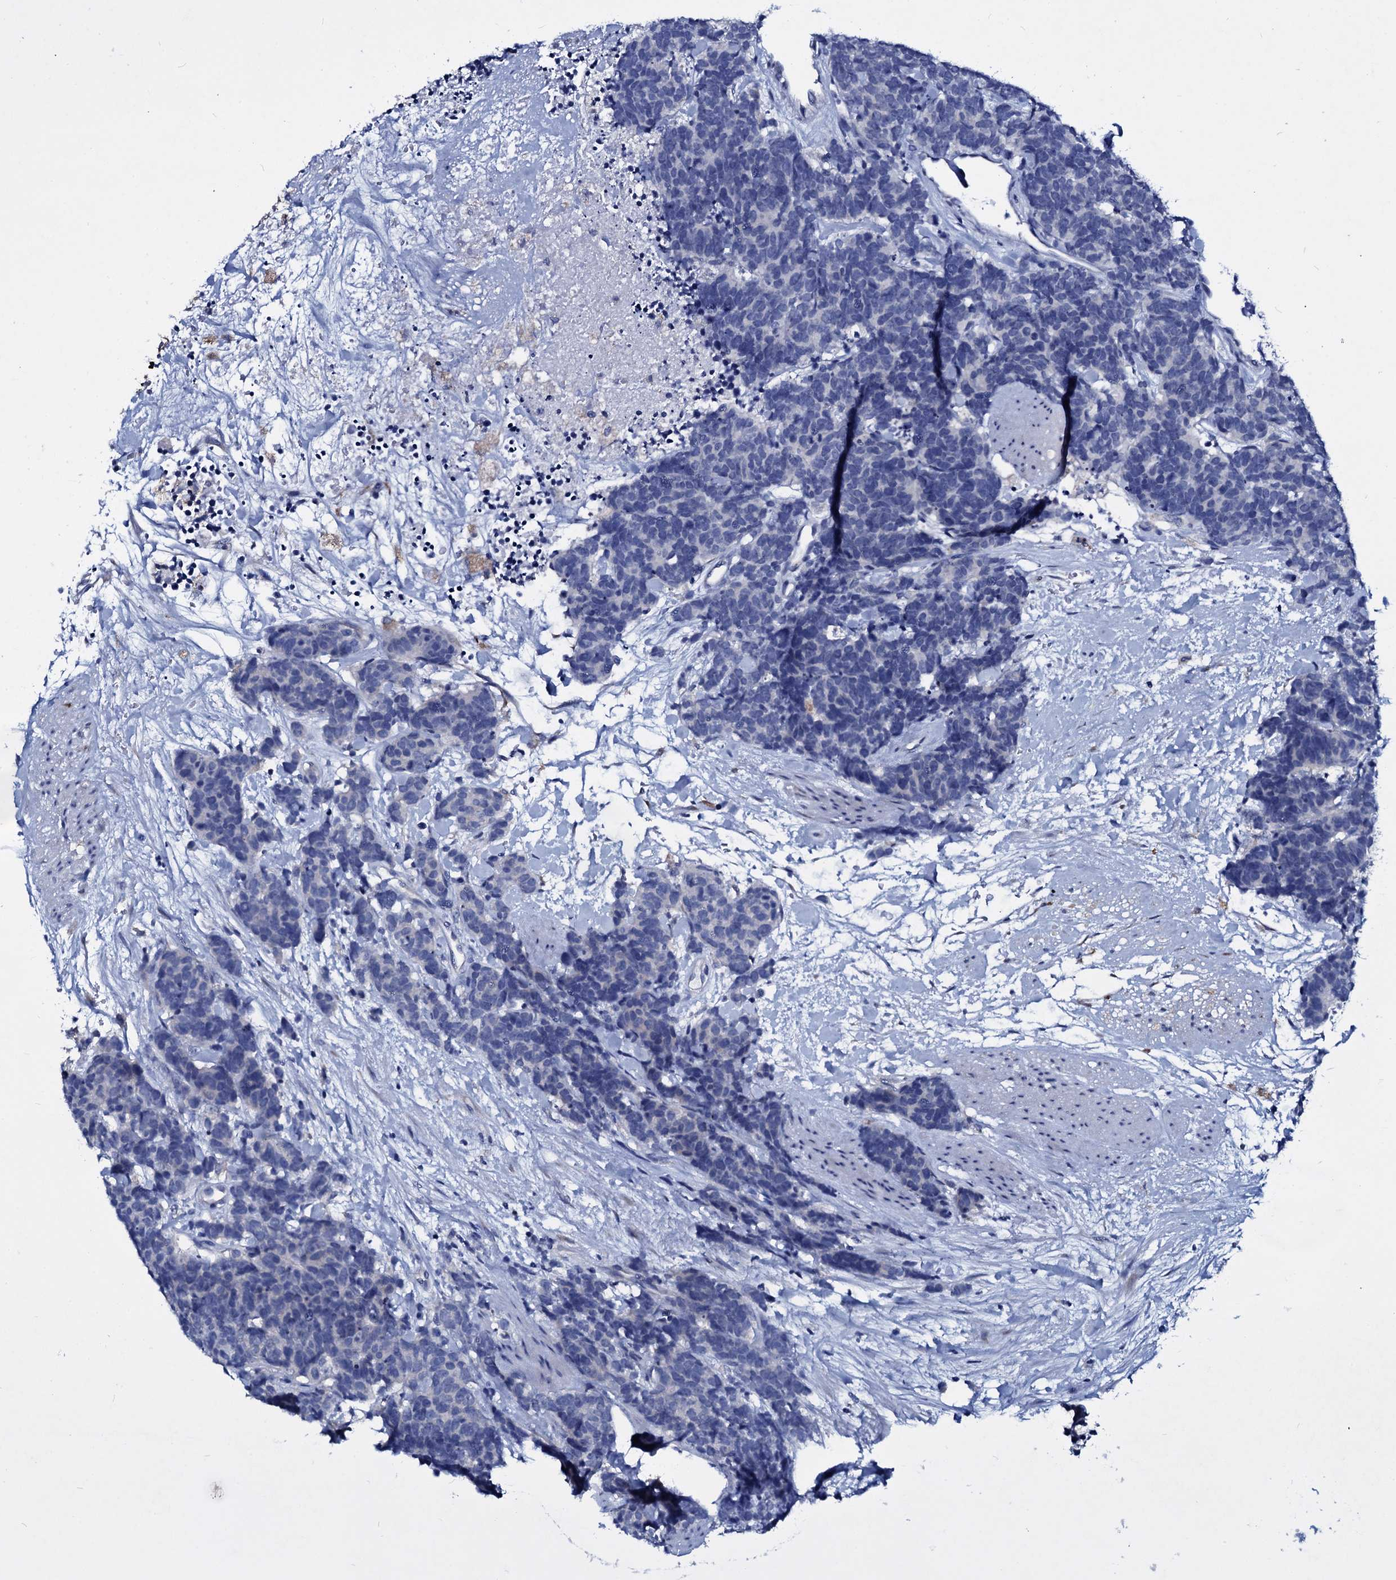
{"staining": {"intensity": "negative", "quantity": "none", "location": "none"}, "tissue": "carcinoid", "cell_type": "Tumor cells", "image_type": "cancer", "snomed": [{"axis": "morphology", "description": "Carcinoma, NOS"}, {"axis": "morphology", "description": "Carcinoid, malignant, NOS"}, {"axis": "topography", "description": "Urinary bladder"}], "caption": "A high-resolution histopathology image shows IHC staining of carcinoid, which displays no significant staining in tumor cells.", "gene": "TPGS2", "patient": {"sex": "male", "age": 57}}